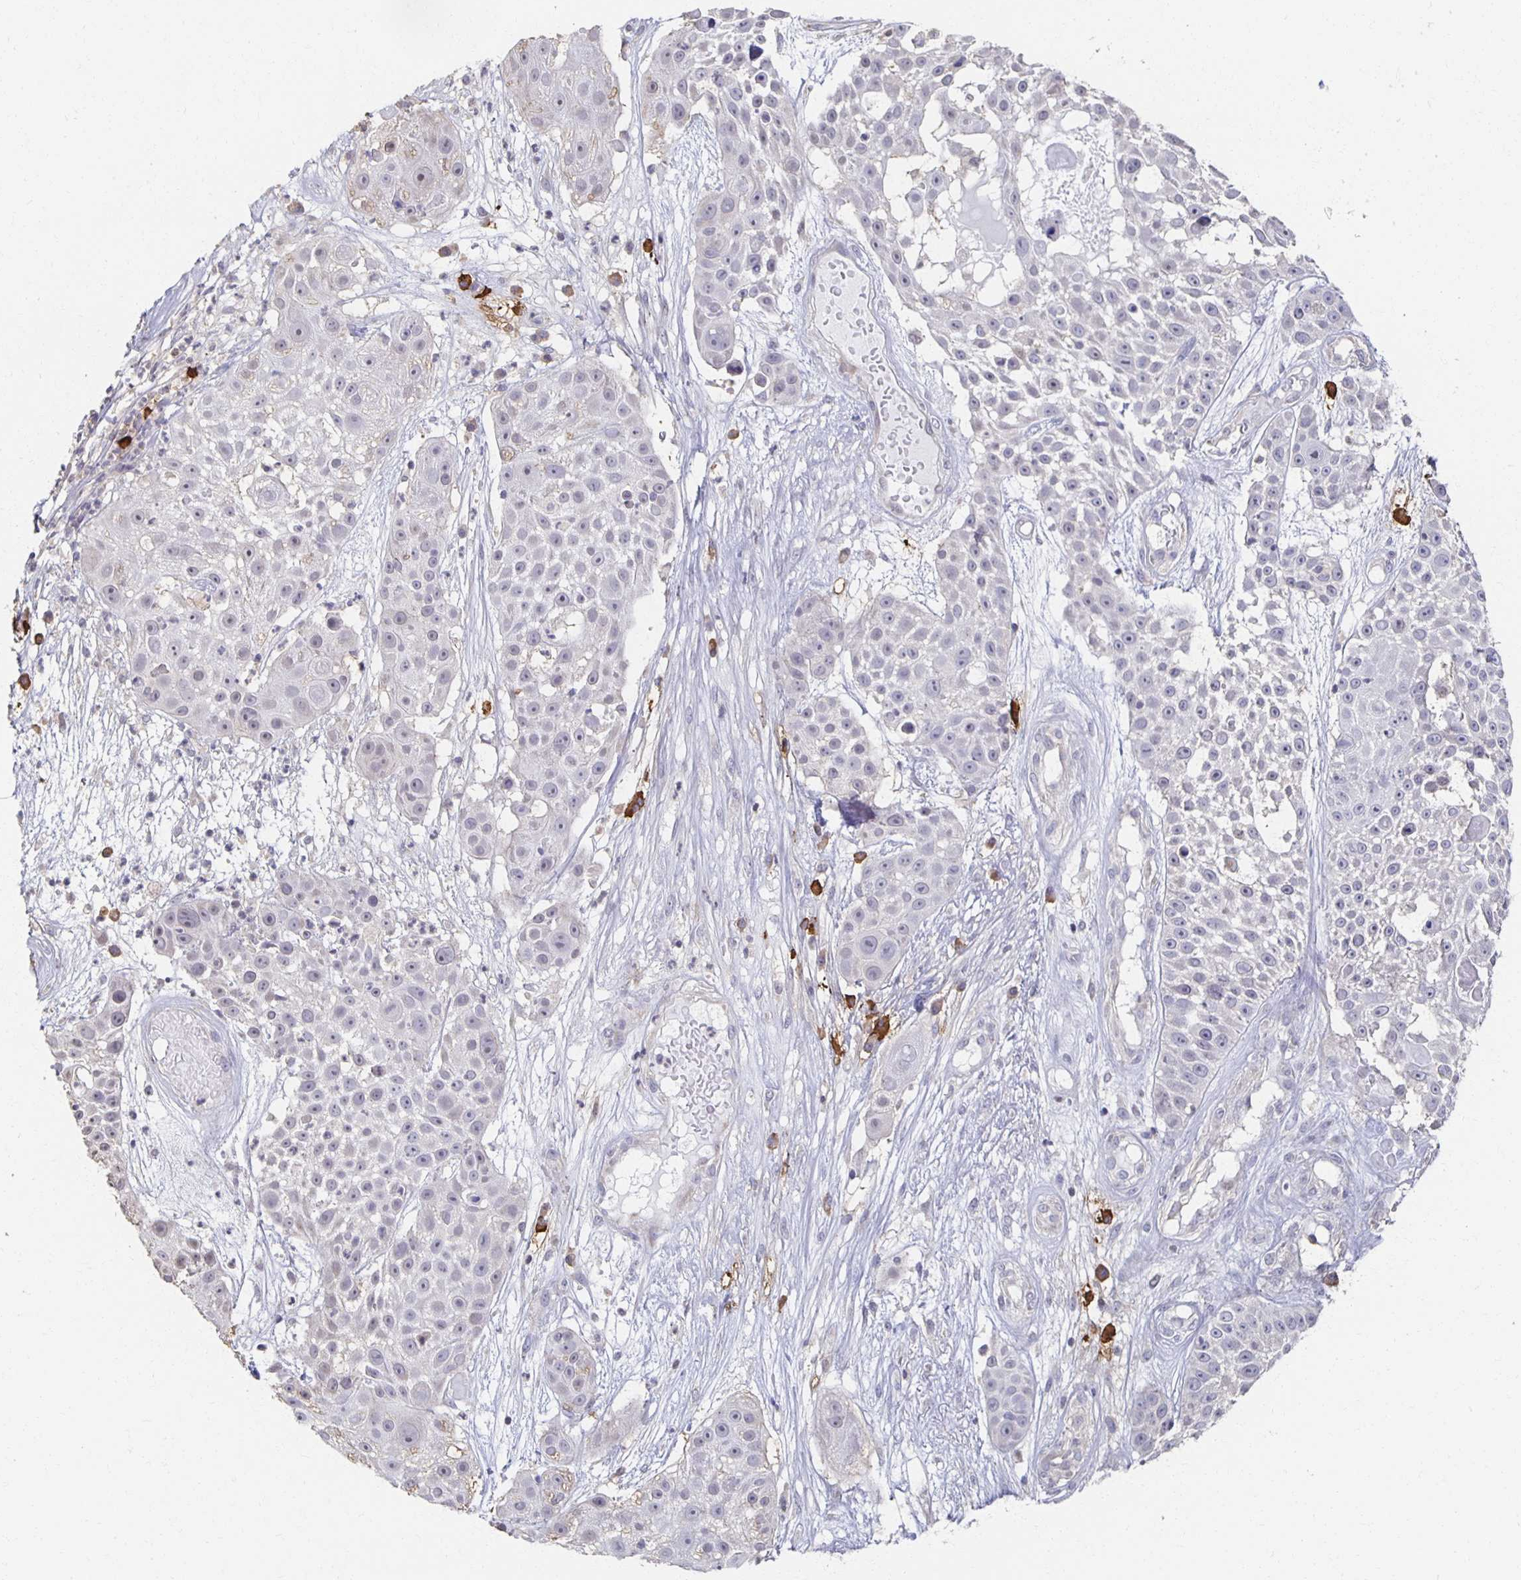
{"staining": {"intensity": "negative", "quantity": "none", "location": "none"}, "tissue": "skin cancer", "cell_type": "Tumor cells", "image_type": "cancer", "snomed": [{"axis": "morphology", "description": "Squamous cell carcinoma, NOS"}, {"axis": "topography", "description": "Skin"}], "caption": "This is an immunohistochemistry (IHC) image of squamous cell carcinoma (skin). There is no expression in tumor cells.", "gene": "ZNF692", "patient": {"sex": "female", "age": 86}}